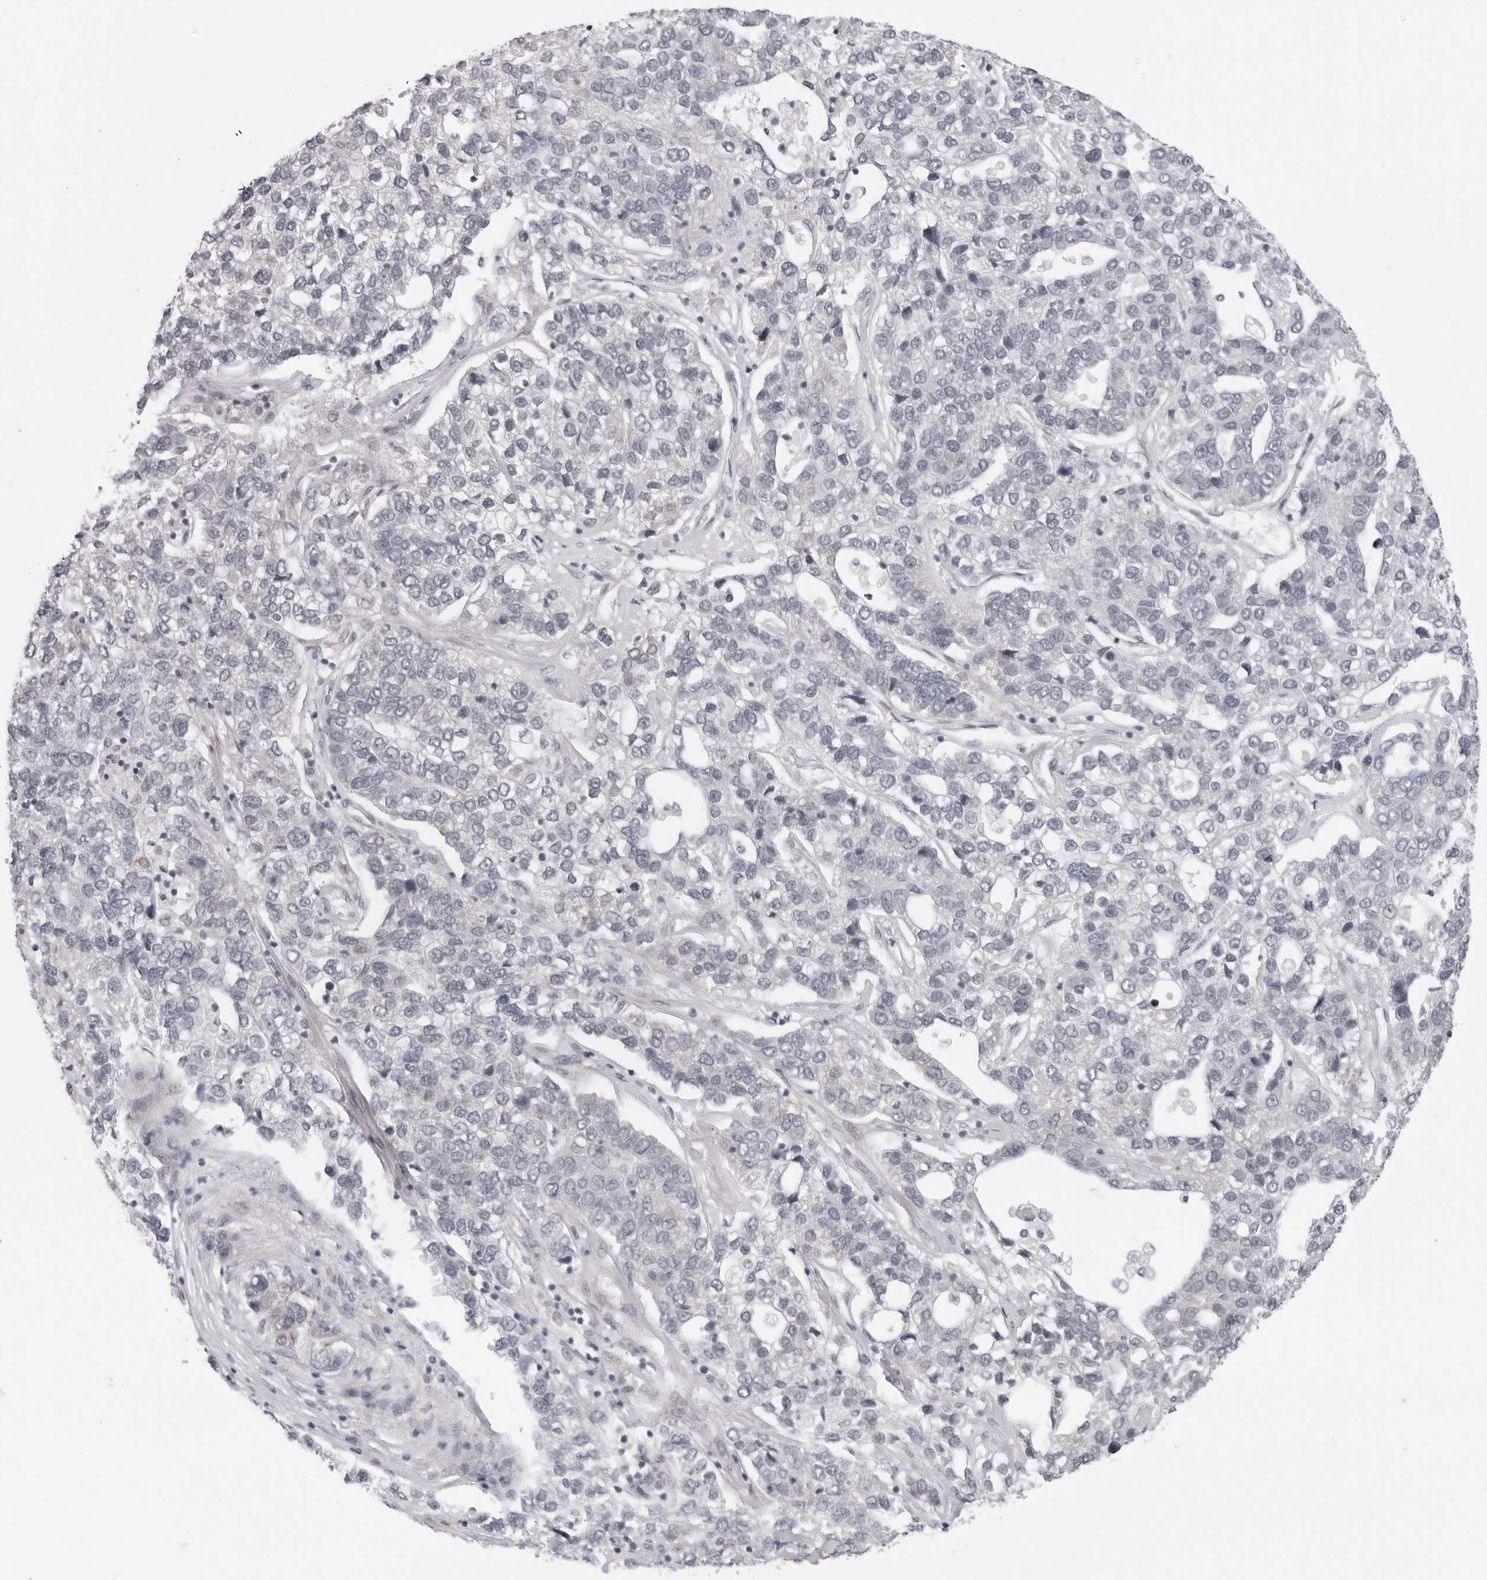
{"staining": {"intensity": "negative", "quantity": "none", "location": "none"}, "tissue": "pancreatic cancer", "cell_type": "Tumor cells", "image_type": "cancer", "snomed": [{"axis": "morphology", "description": "Adenocarcinoma, NOS"}, {"axis": "topography", "description": "Pancreas"}], "caption": "Pancreatic cancer (adenocarcinoma) was stained to show a protein in brown. There is no significant staining in tumor cells. (Brightfield microscopy of DAB (3,3'-diaminobenzidine) IHC at high magnification).", "gene": "CASP7", "patient": {"sex": "female", "age": 61}}